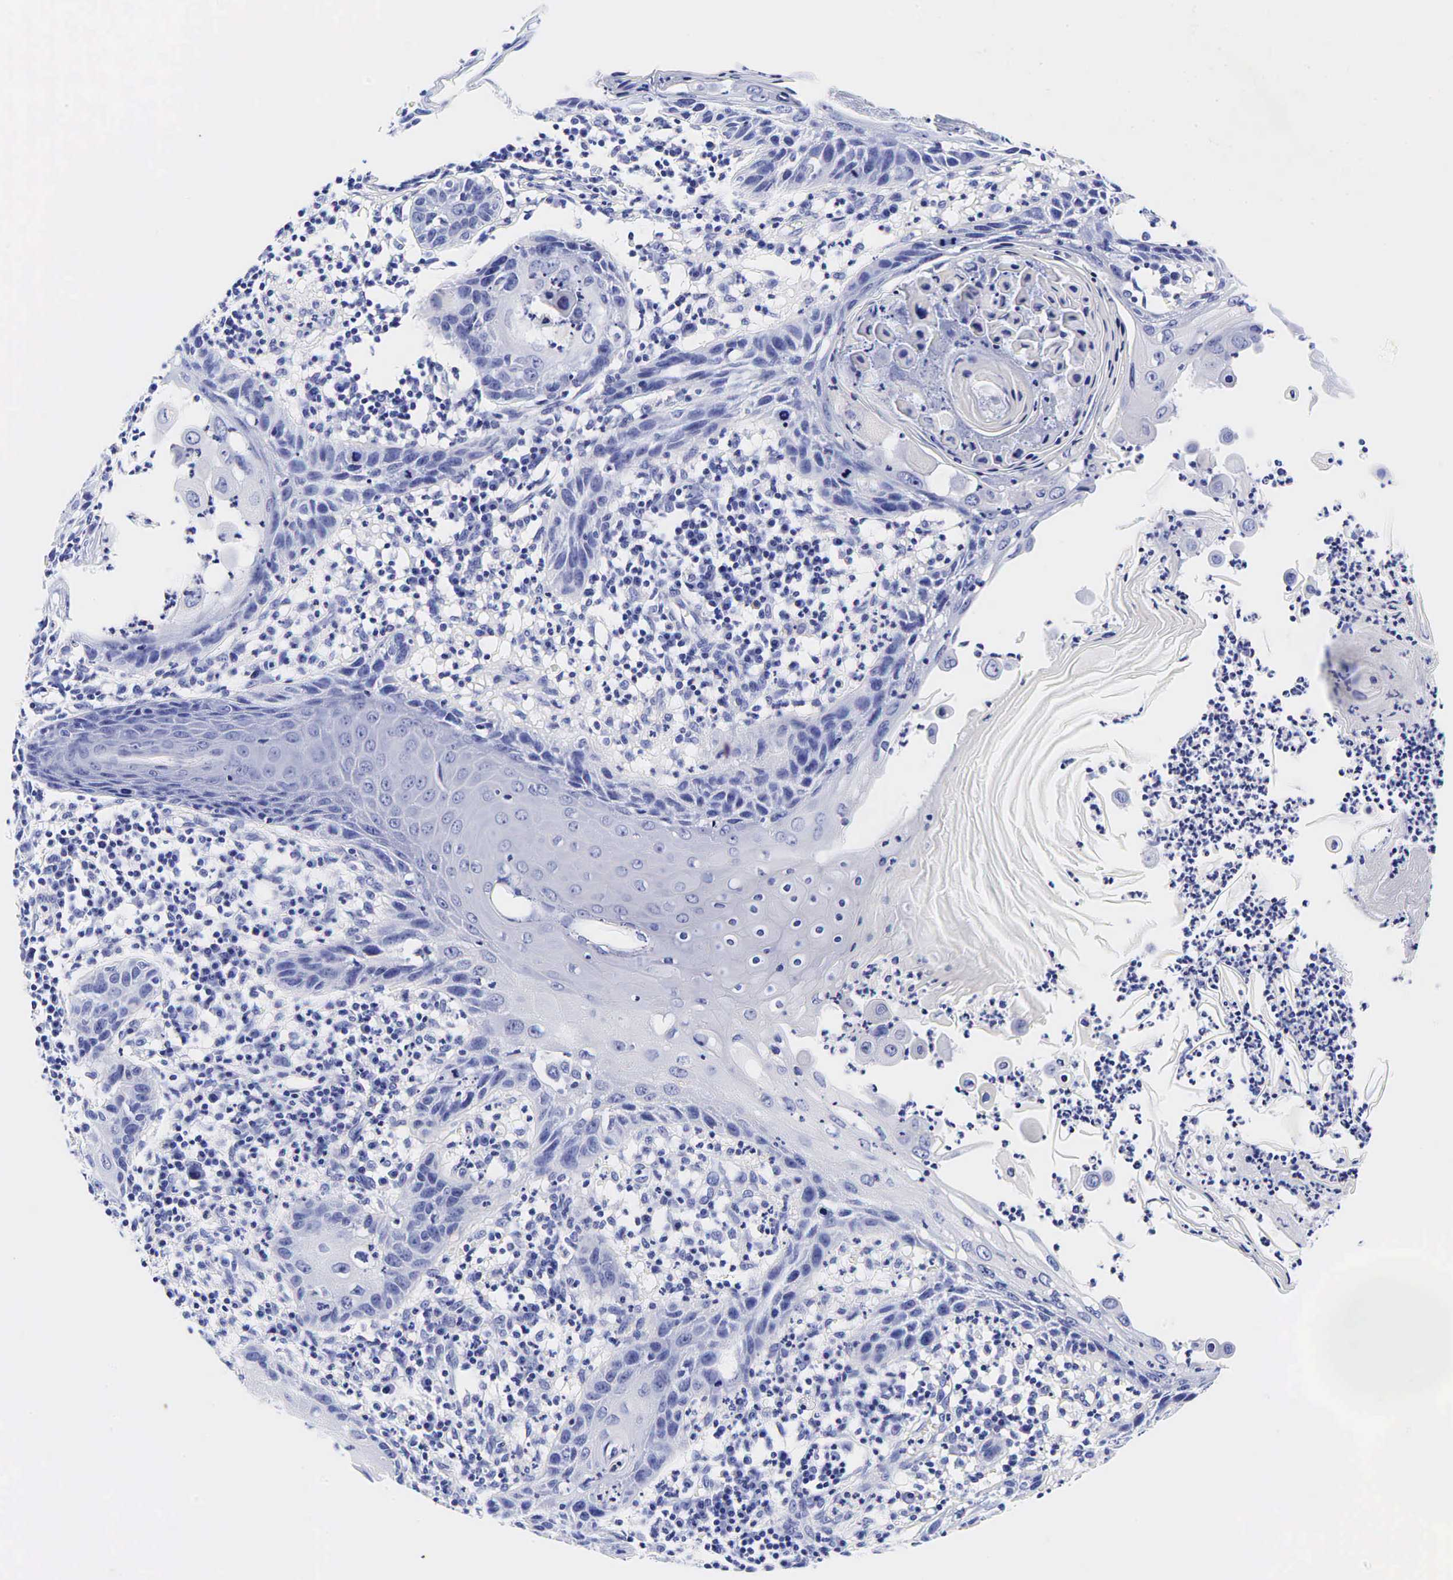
{"staining": {"intensity": "negative", "quantity": "none", "location": "none"}, "tissue": "skin cancer", "cell_type": "Tumor cells", "image_type": "cancer", "snomed": [{"axis": "morphology", "description": "Squamous cell carcinoma, NOS"}, {"axis": "topography", "description": "Skin"}], "caption": "The histopathology image exhibits no staining of tumor cells in skin squamous cell carcinoma.", "gene": "GCG", "patient": {"sex": "female", "age": 74}}